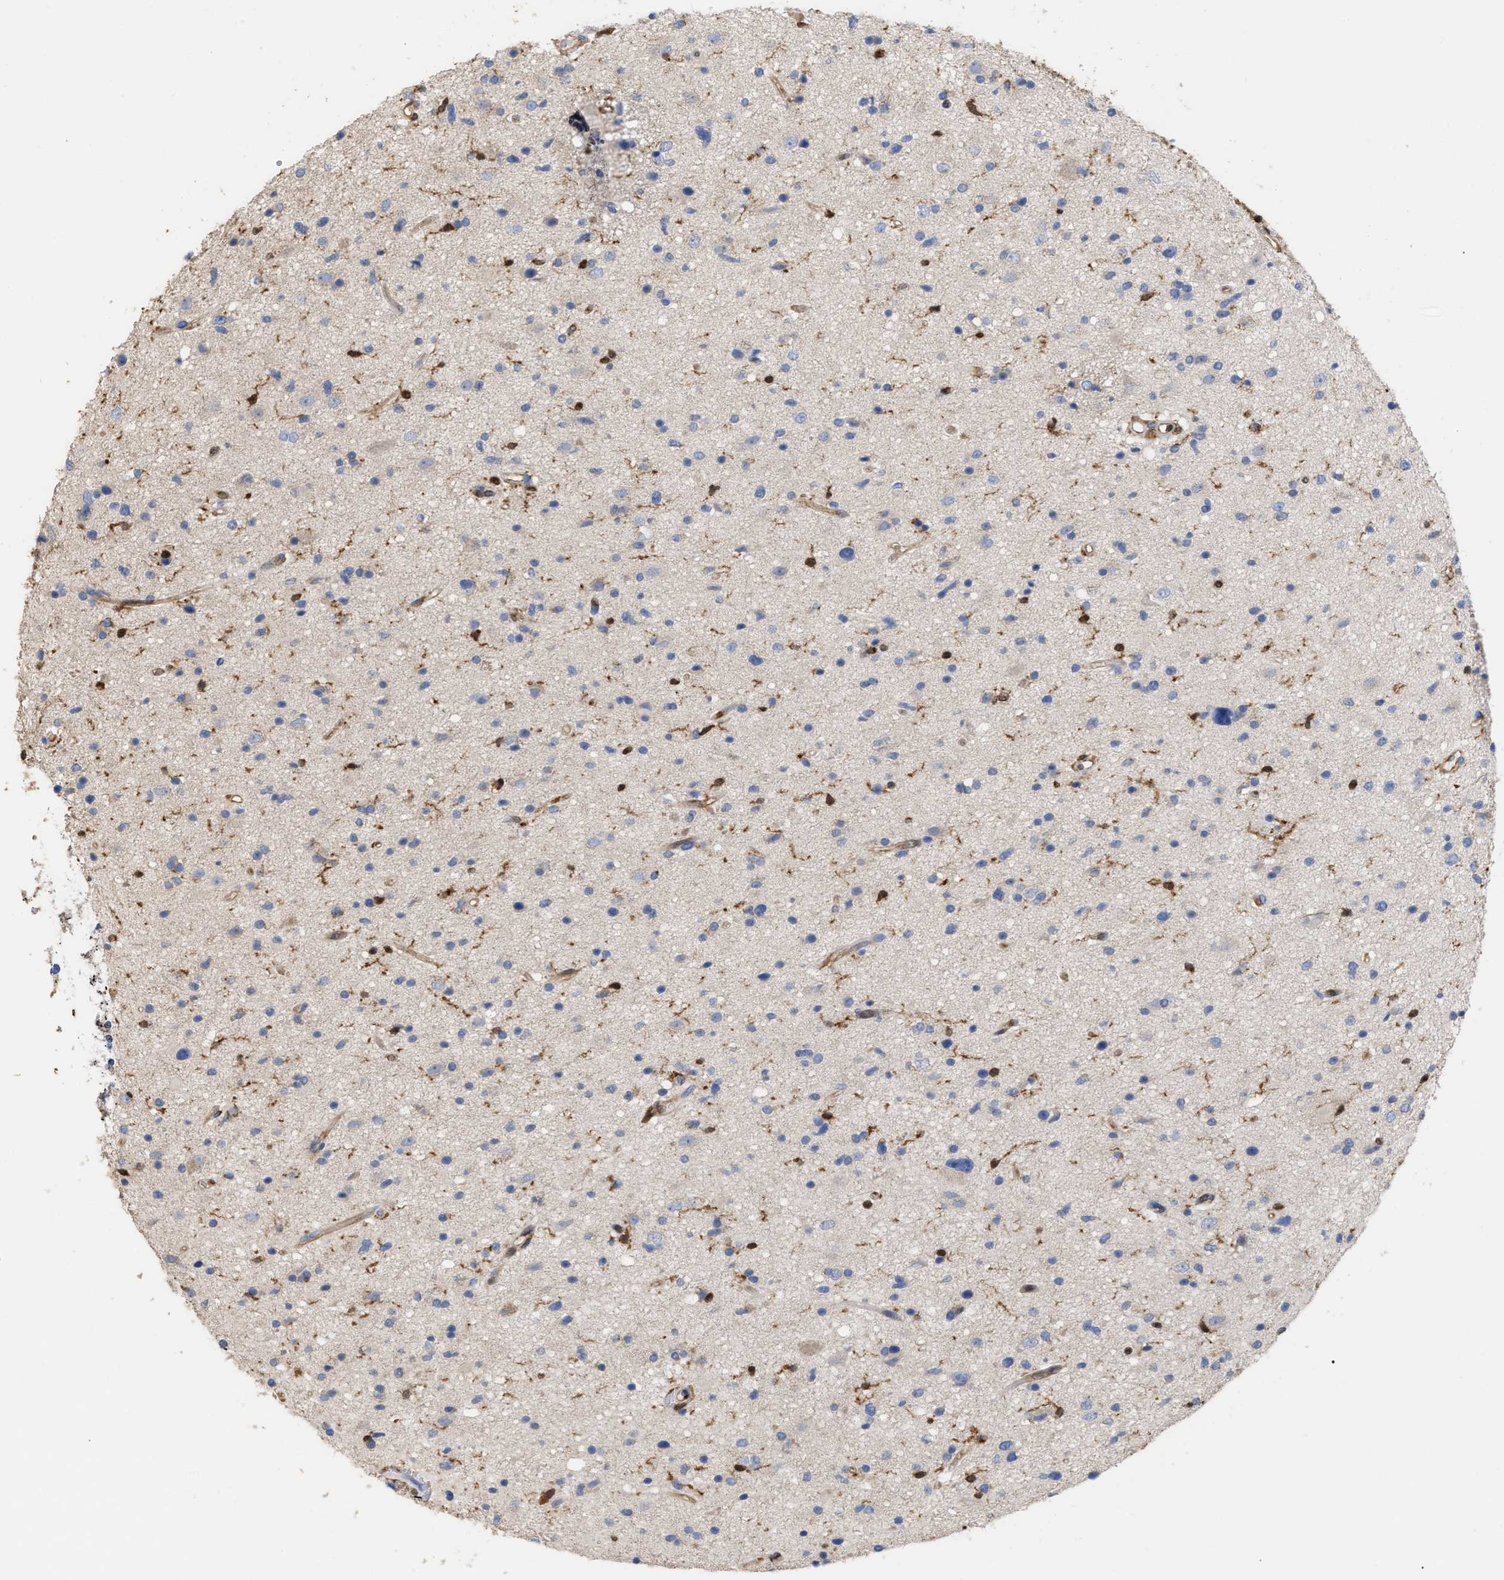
{"staining": {"intensity": "negative", "quantity": "none", "location": "none"}, "tissue": "glioma", "cell_type": "Tumor cells", "image_type": "cancer", "snomed": [{"axis": "morphology", "description": "Glioma, malignant, High grade"}, {"axis": "topography", "description": "Brain"}], "caption": "The image displays no significant staining in tumor cells of glioma.", "gene": "GIMAP4", "patient": {"sex": "male", "age": 33}}